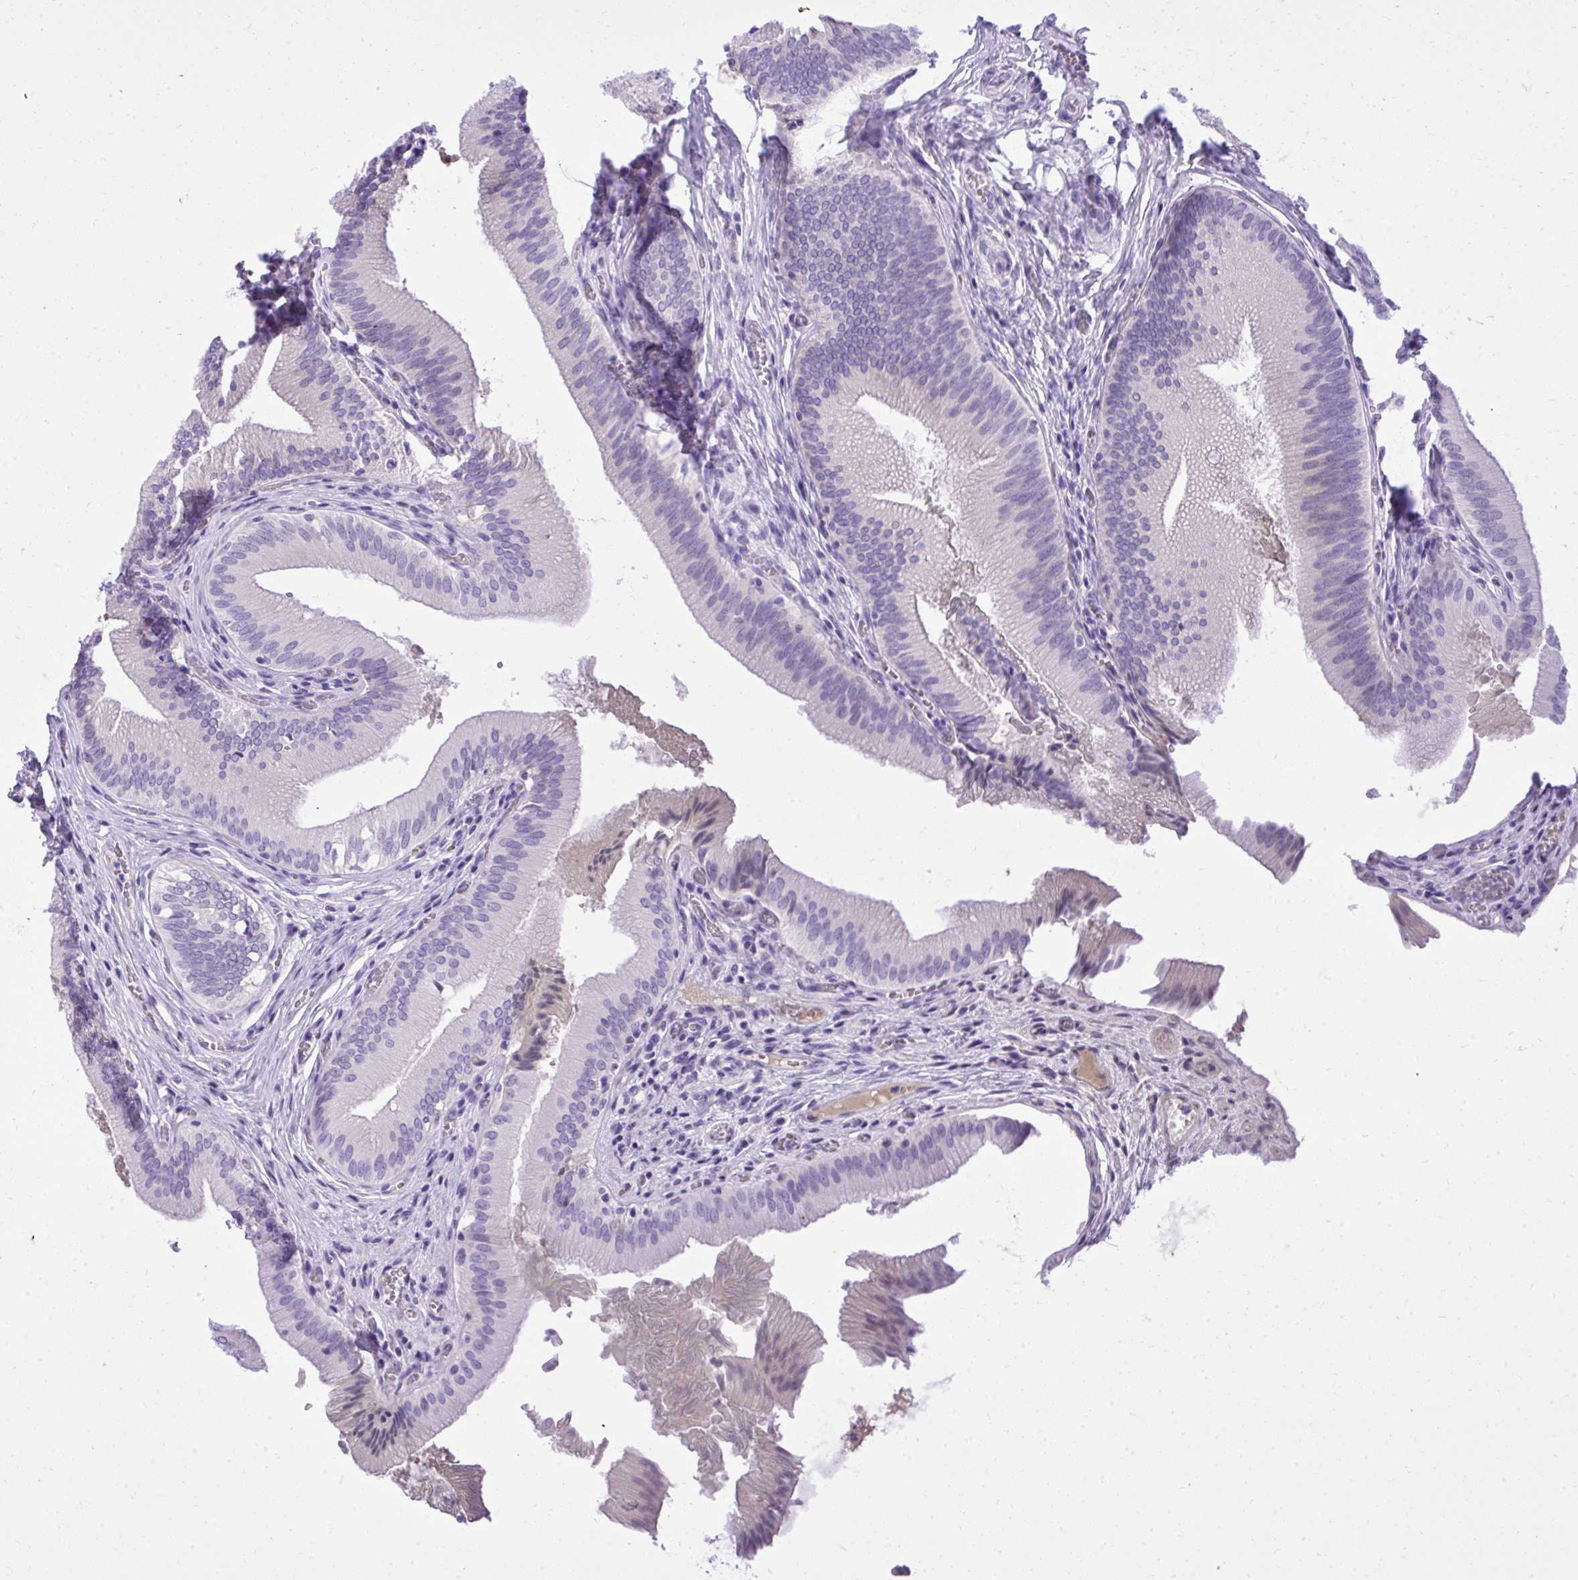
{"staining": {"intensity": "negative", "quantity": "none", "location": "none"}, "tissue": "gallbladder", "cell_type": "Glandular cells", "image_type": "normal", "snomed": [{"axis": "morphology", "description": "Normal tissue, NOS"}, {"axis": "topography", "description": "Gallbladder"}], "caption": "Gallbladder stained for a protein using immunohistochemistry displays no positivity glandular cells.", "gene": "ST6GALNAC3", "patient": {"sex": "male", "age": 17}}